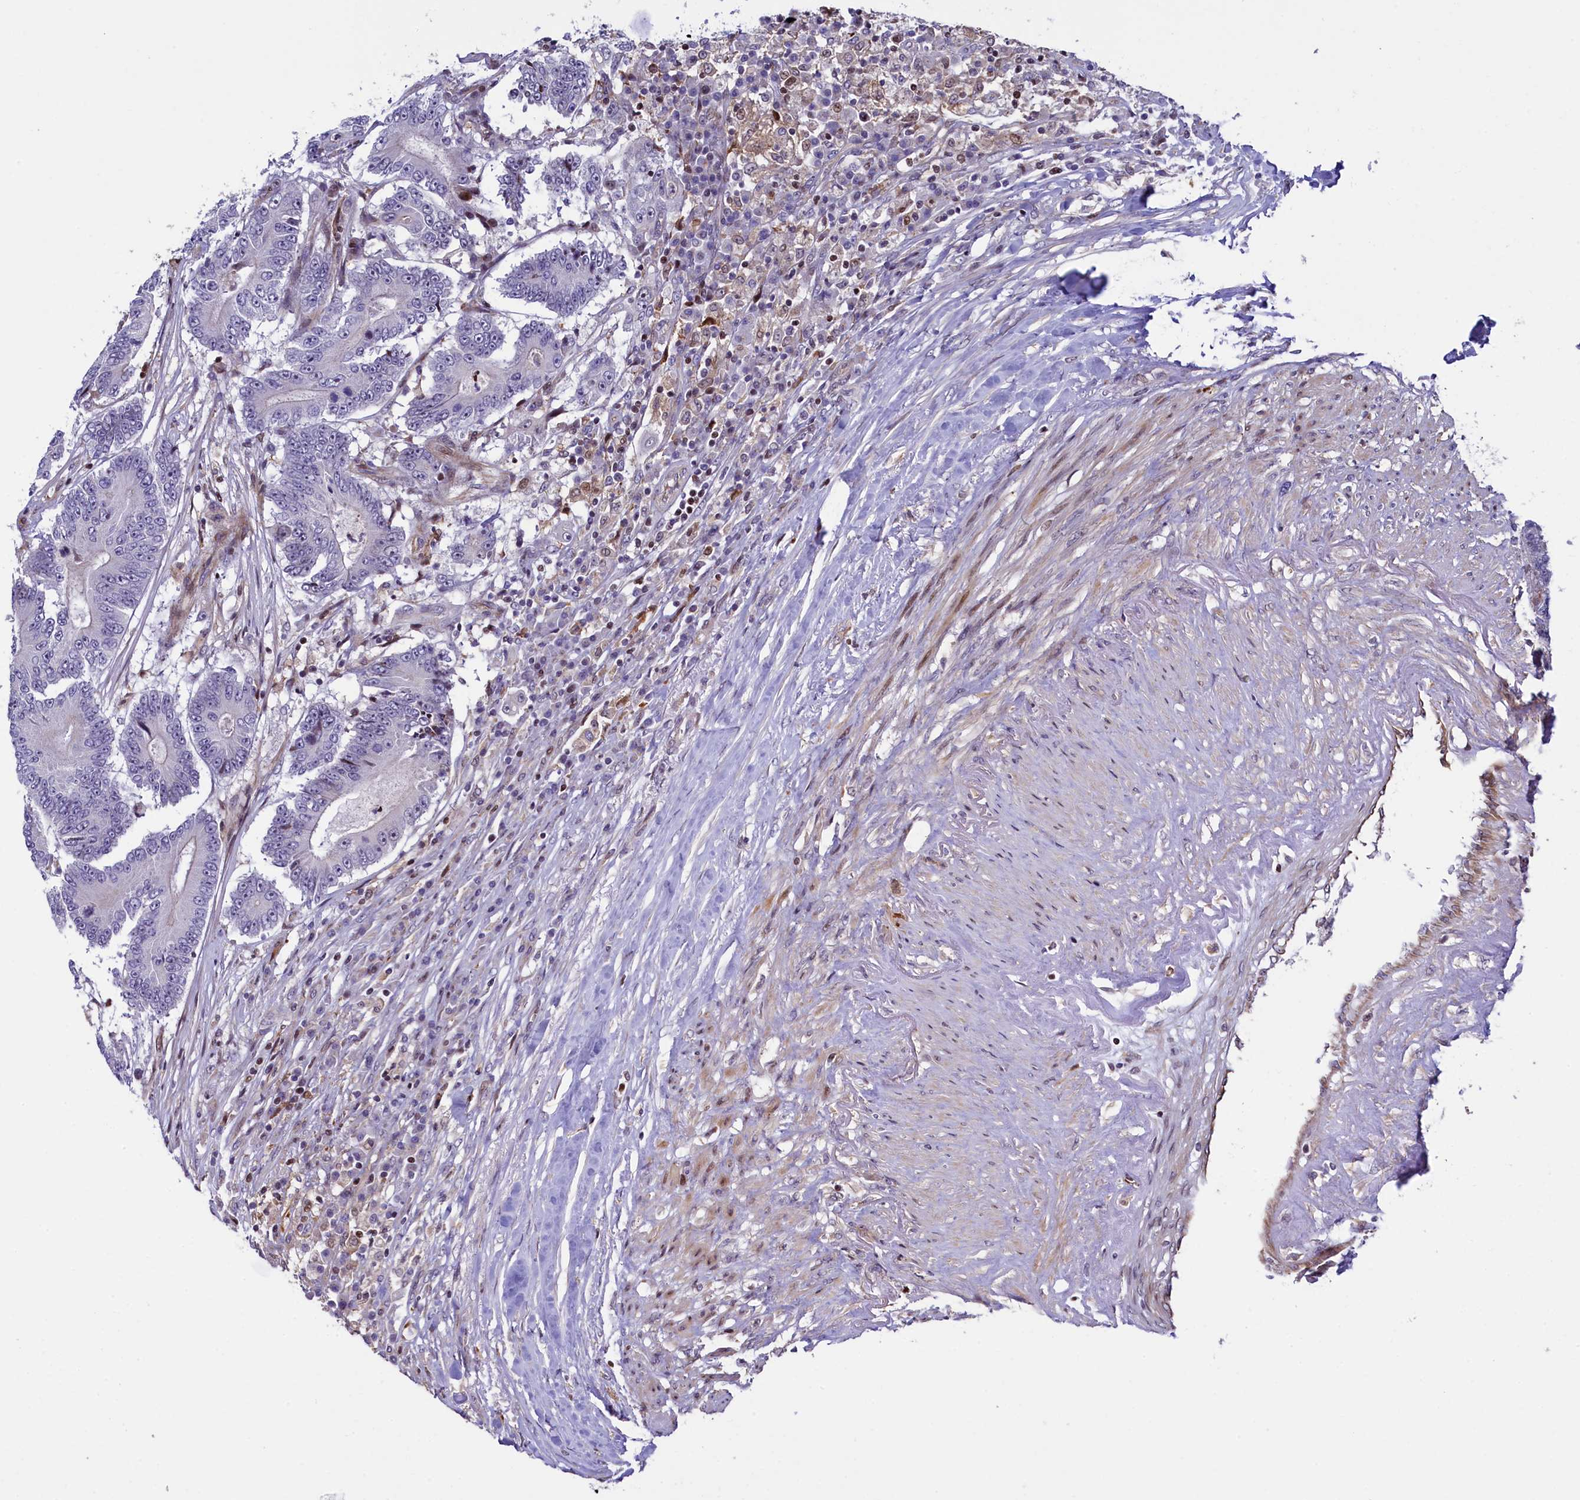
{"staining": {"intensity": "negative", "quantity": "none", "location": "none"}, "tissue": "colorectal cancer", "cell_type": "Tumor cells", "image_type": "cancer", "snomed": [{"axis": "morphology", "description": "Adenocarcinoma, NOS"}, {"axis": "topography", "description": "Colon"}], "caption": "An immunohistochemistry (IHC) micrograph of adenocarcinoma (colorectal) is shown. There is no staining in tumor cells of adenocarcinoma (colorectal).", "gene": "TGDS", "patient": {"sex": "male", "age": 83}}